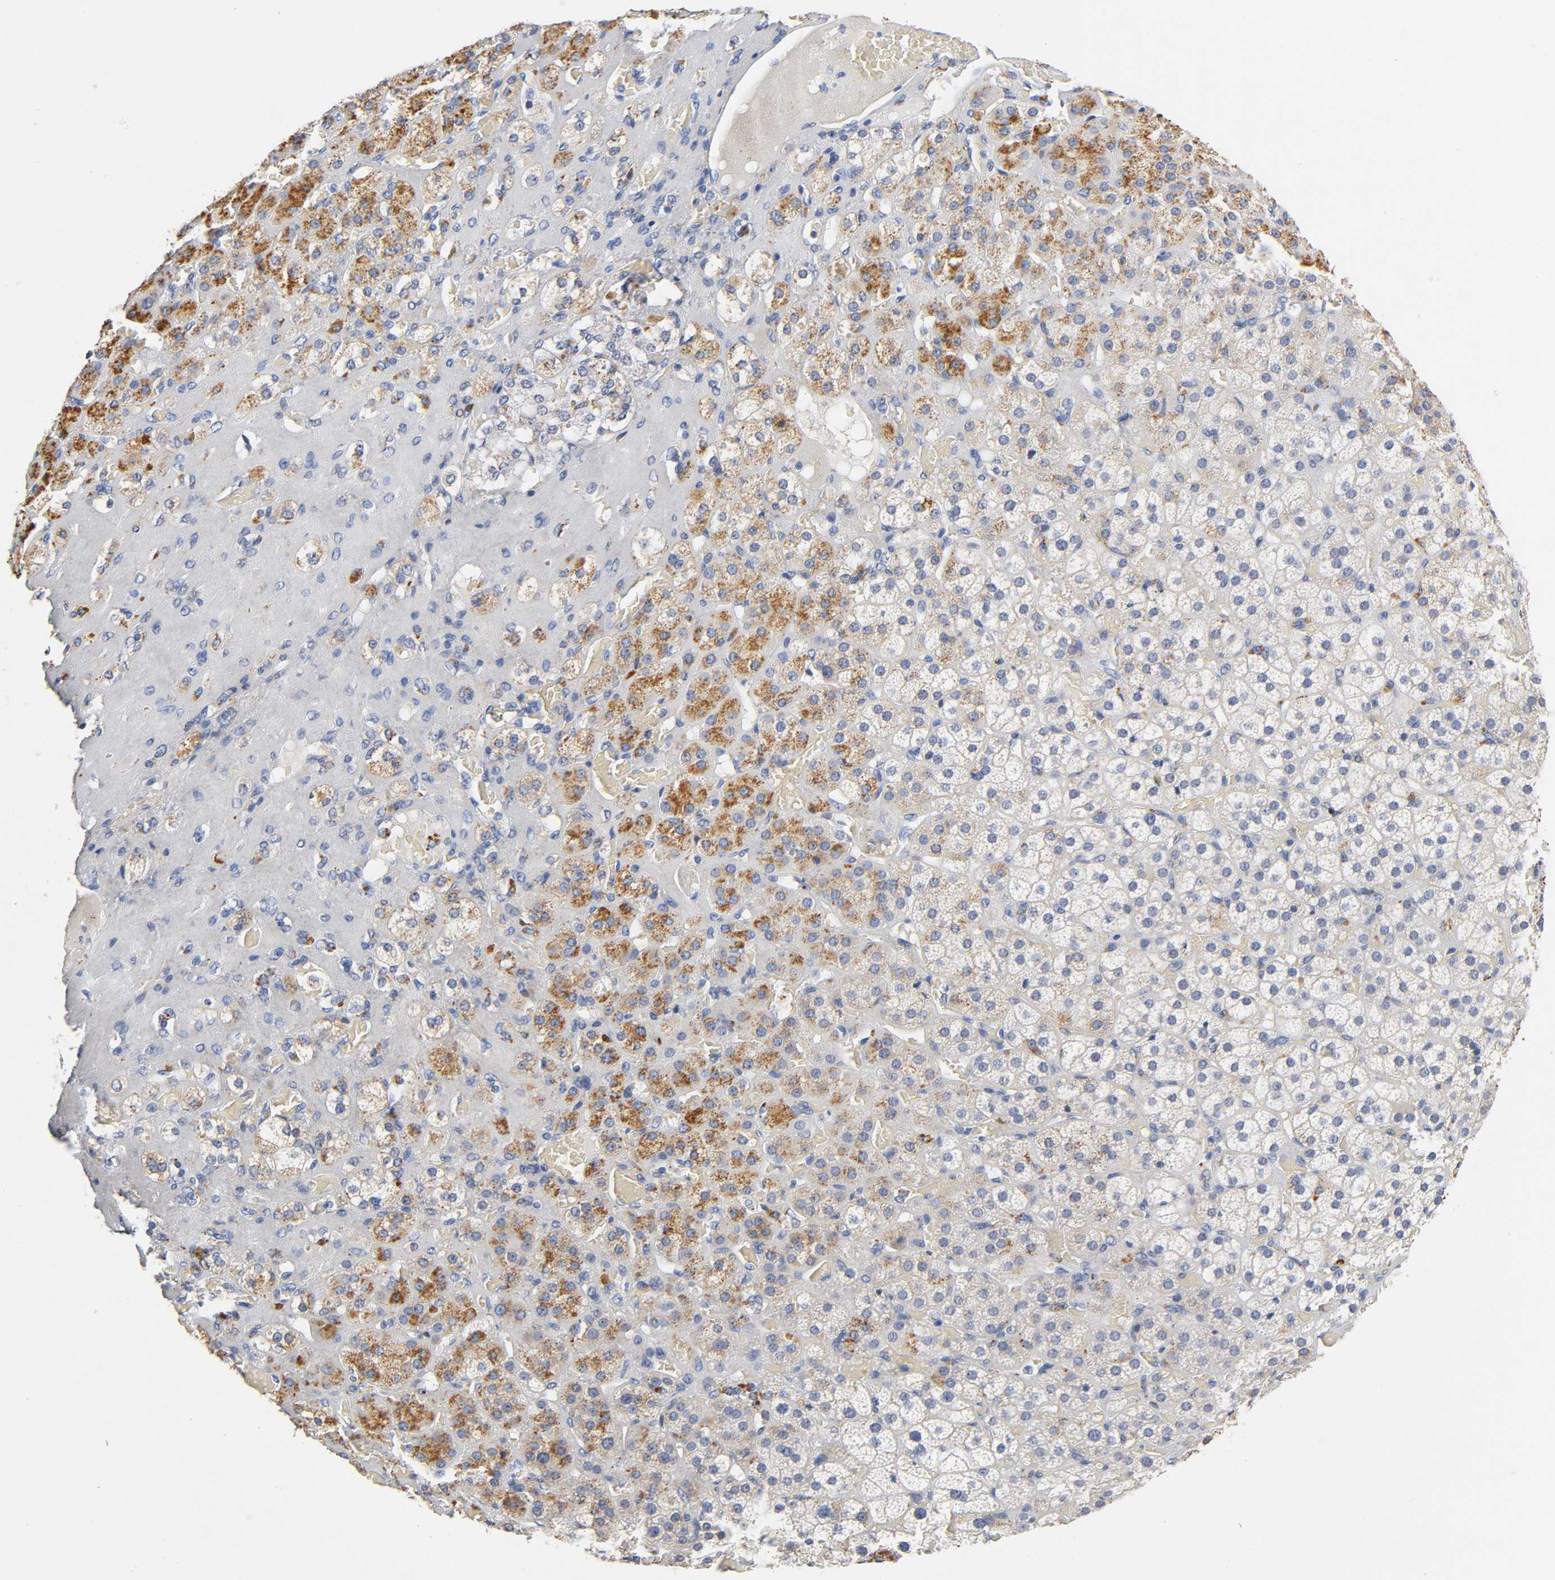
{"staining": {"intensity": "moderate", "quantity": "25%-75%", "location": "cytoplasmic/membranous"}, "tissue": "adrenal gland", "cell_type": "Glandular cells", "image_type": "normal", "snomed": [{"axis": "morphology", "description": "Normal tissue, NOS"}, {"axis": "topography", "description": "Adrenal gland"}], "caption": "Immunohistochemistry (DAB) staining of benign adrenal gland demonstrates moderate cytoplasmic/membranous protein expression in about 25%-75% of glandular cells.", "gene": "PLP1", "patient": {"sex": "female", "age": 71}}